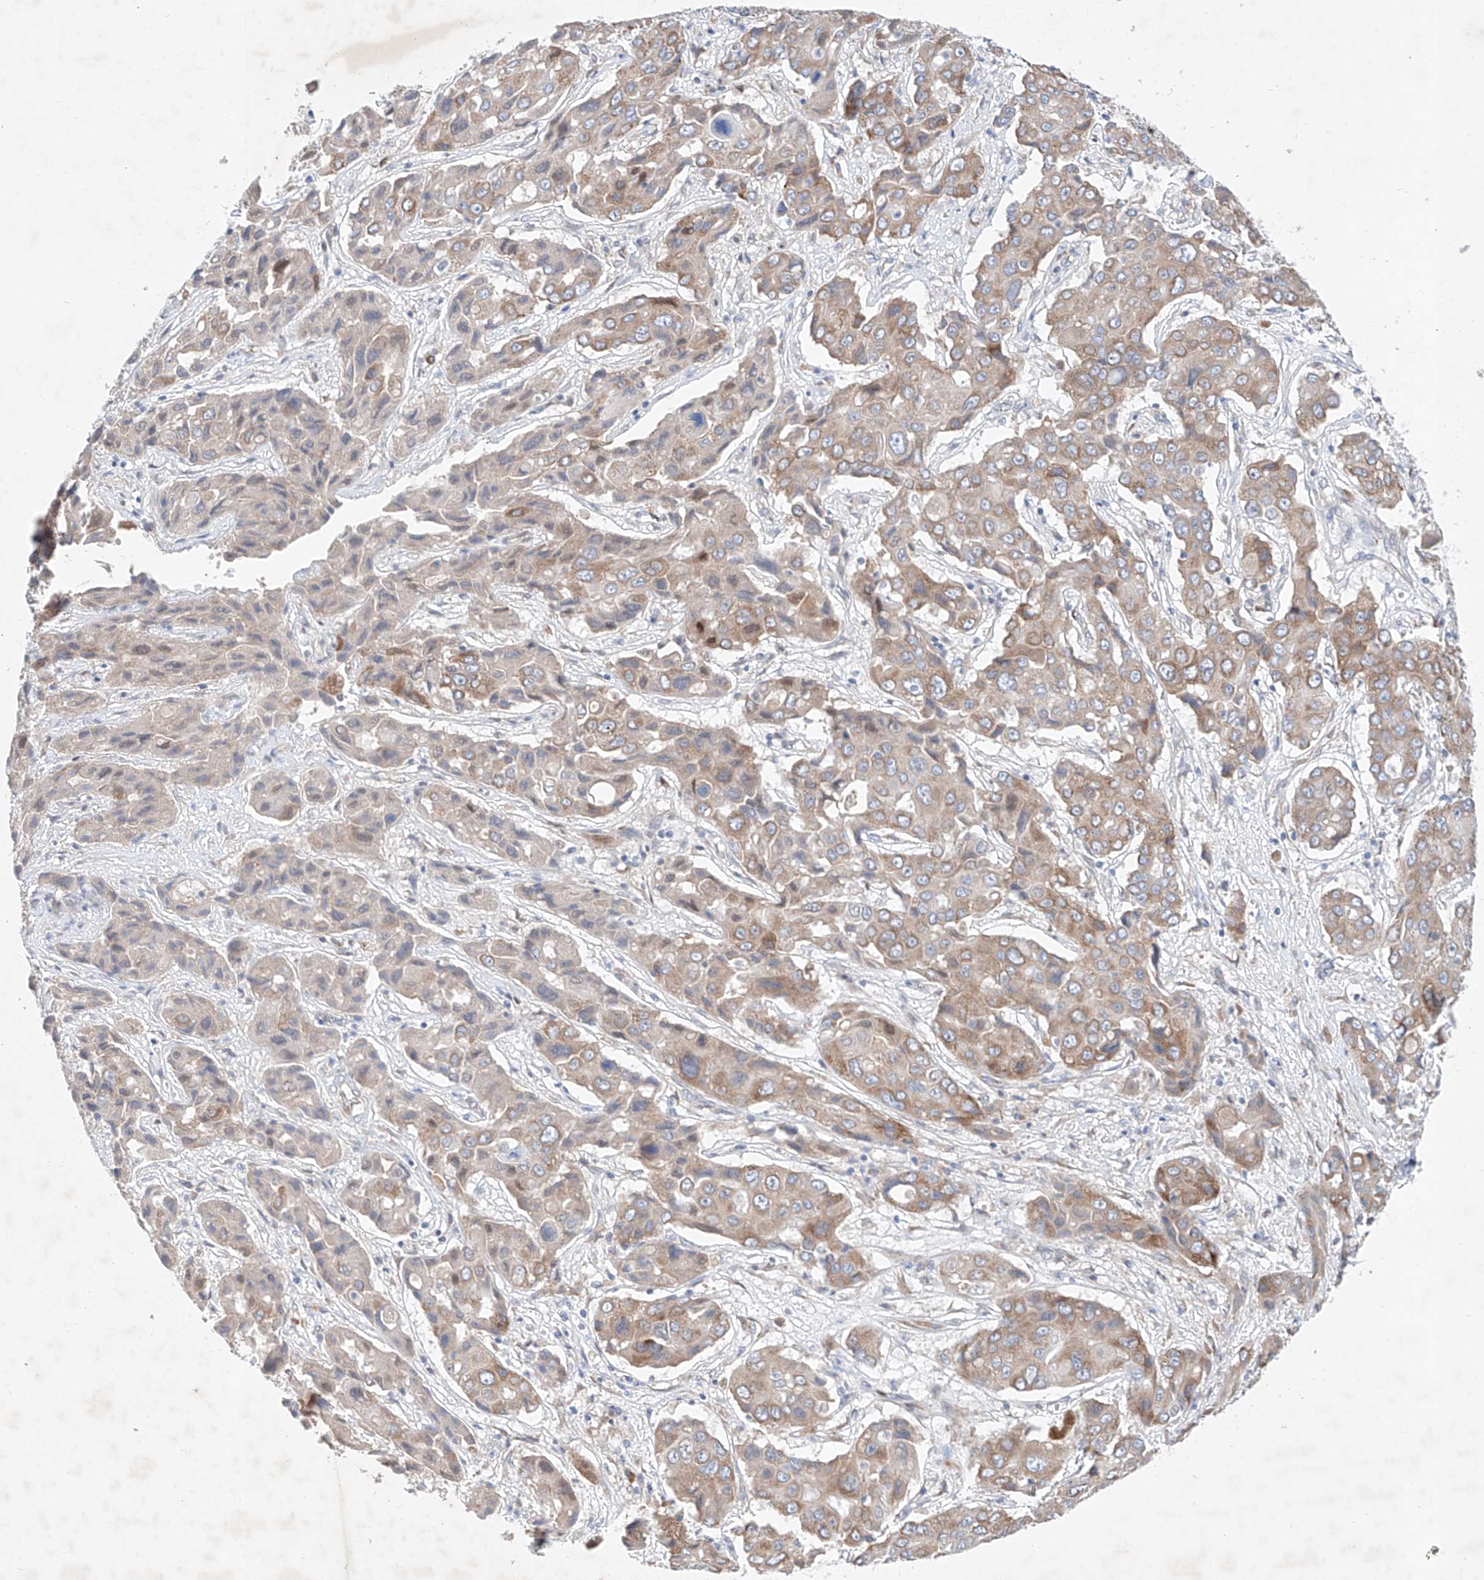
{"staining": {"intensity": "moderate", "quantity": "25%-75%", "location": "cytoplasmic/membranous"}, "tissue": "liver cancer", "cell_type": "Tumor cells", "image_type": "cancer", "snomed": [{"axis": "morphology", "description": "Cholangiocarcinoma"}, {"axis": "topography", "description": "Liver"}], "caption": "Liver cancer (cholangiocarcinoma) stained with a protein marker demonstrates moderate staining in tumor cells.", "gene": "FASTK", "patient": {"sex": "male", "age": 67}}